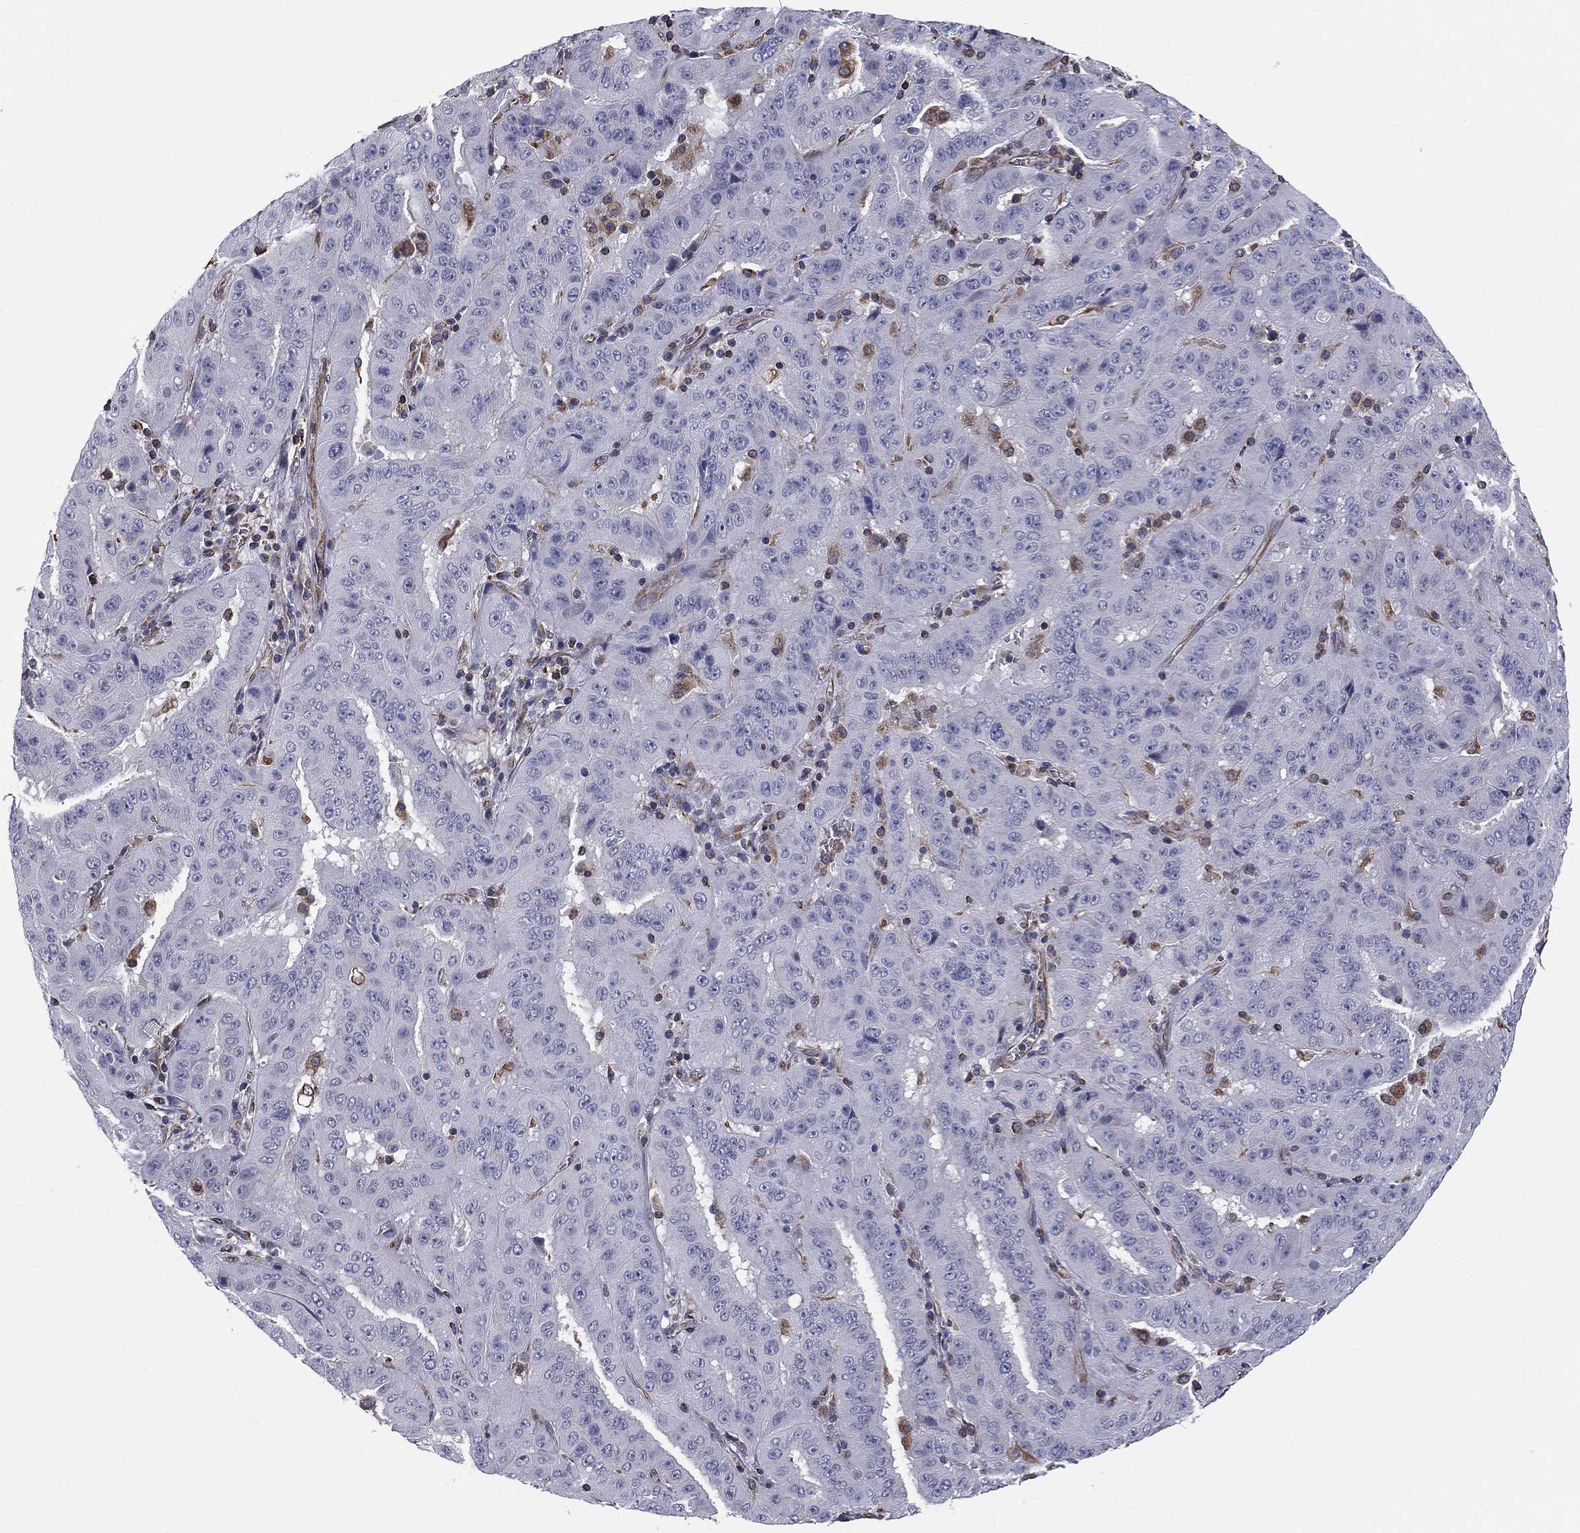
{"staining": {"intensity": "negative", "quantity": "none", "location": "none"}, "tissue": "pancreatic cancer", "cell_type": "Tumor cells", "image_type": "cancer", "snomed": [{"axis": "morphology", "description": "Adenocarcinoma, NOS"}, {"axis": "topography", "description": "Pancreas"}], "caption": "The immunohistochemistry (IHC) micrograph has no significant staining in tumor cells of pancreatic cancer (adenocarcinoma) tissue. (Brightfield microscopy of DAB immunohistochemistry (IHC) at high magnification).", "gene": "SCUBE1", "patient": {"sex": "male", "age": 63}}